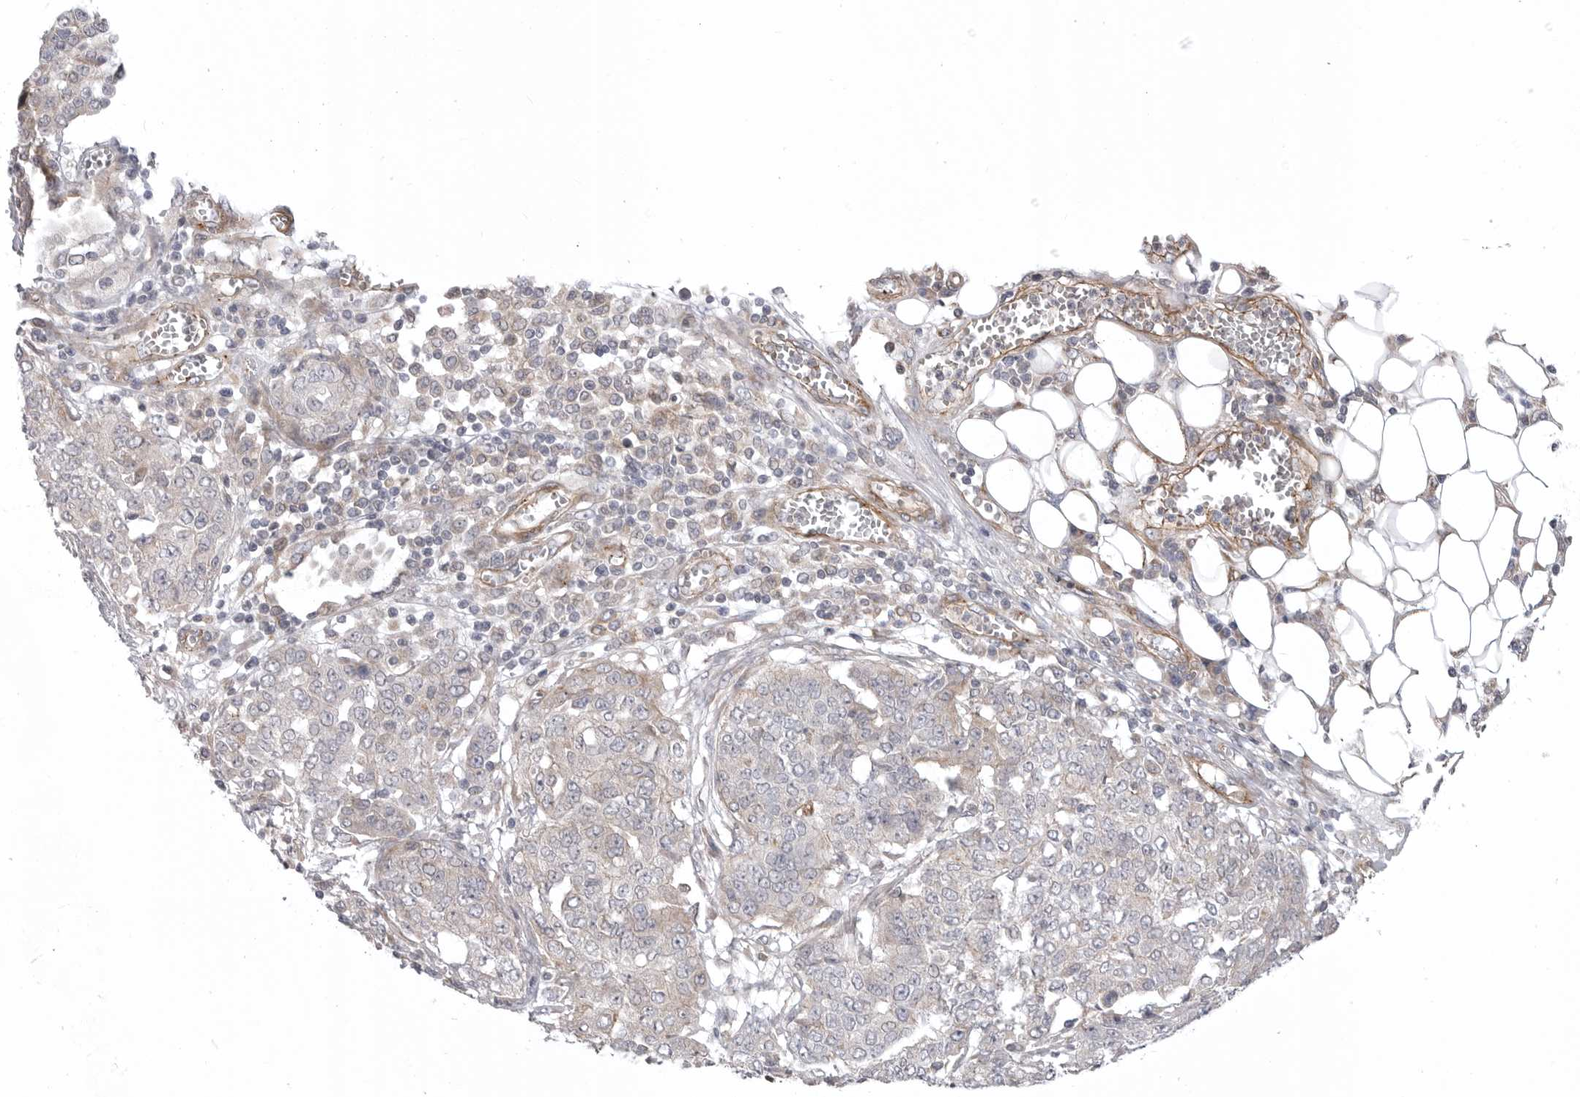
{"staining": {"intensity": "negative", "quantity": "none", "location": "none"}, "tissue": "ovarian cancer", "cell_type": "Tumor cells", "image_type": "cancer", "snomed": [{"axis": "morphology", "description": "Cystadenocarcinoma, serous, NOS"}, {"axis": "topography", "description": "Soft tissue"}, {"axis": "topography", "description": "Ovary"}], "caption": "An image of ovarian cancer (serous cystadenocarcinoma) stained for a protein reveals no brown staining in tumor cells.", "gene": "SCP2", "patient": {"sex": "female", "age": 57}}